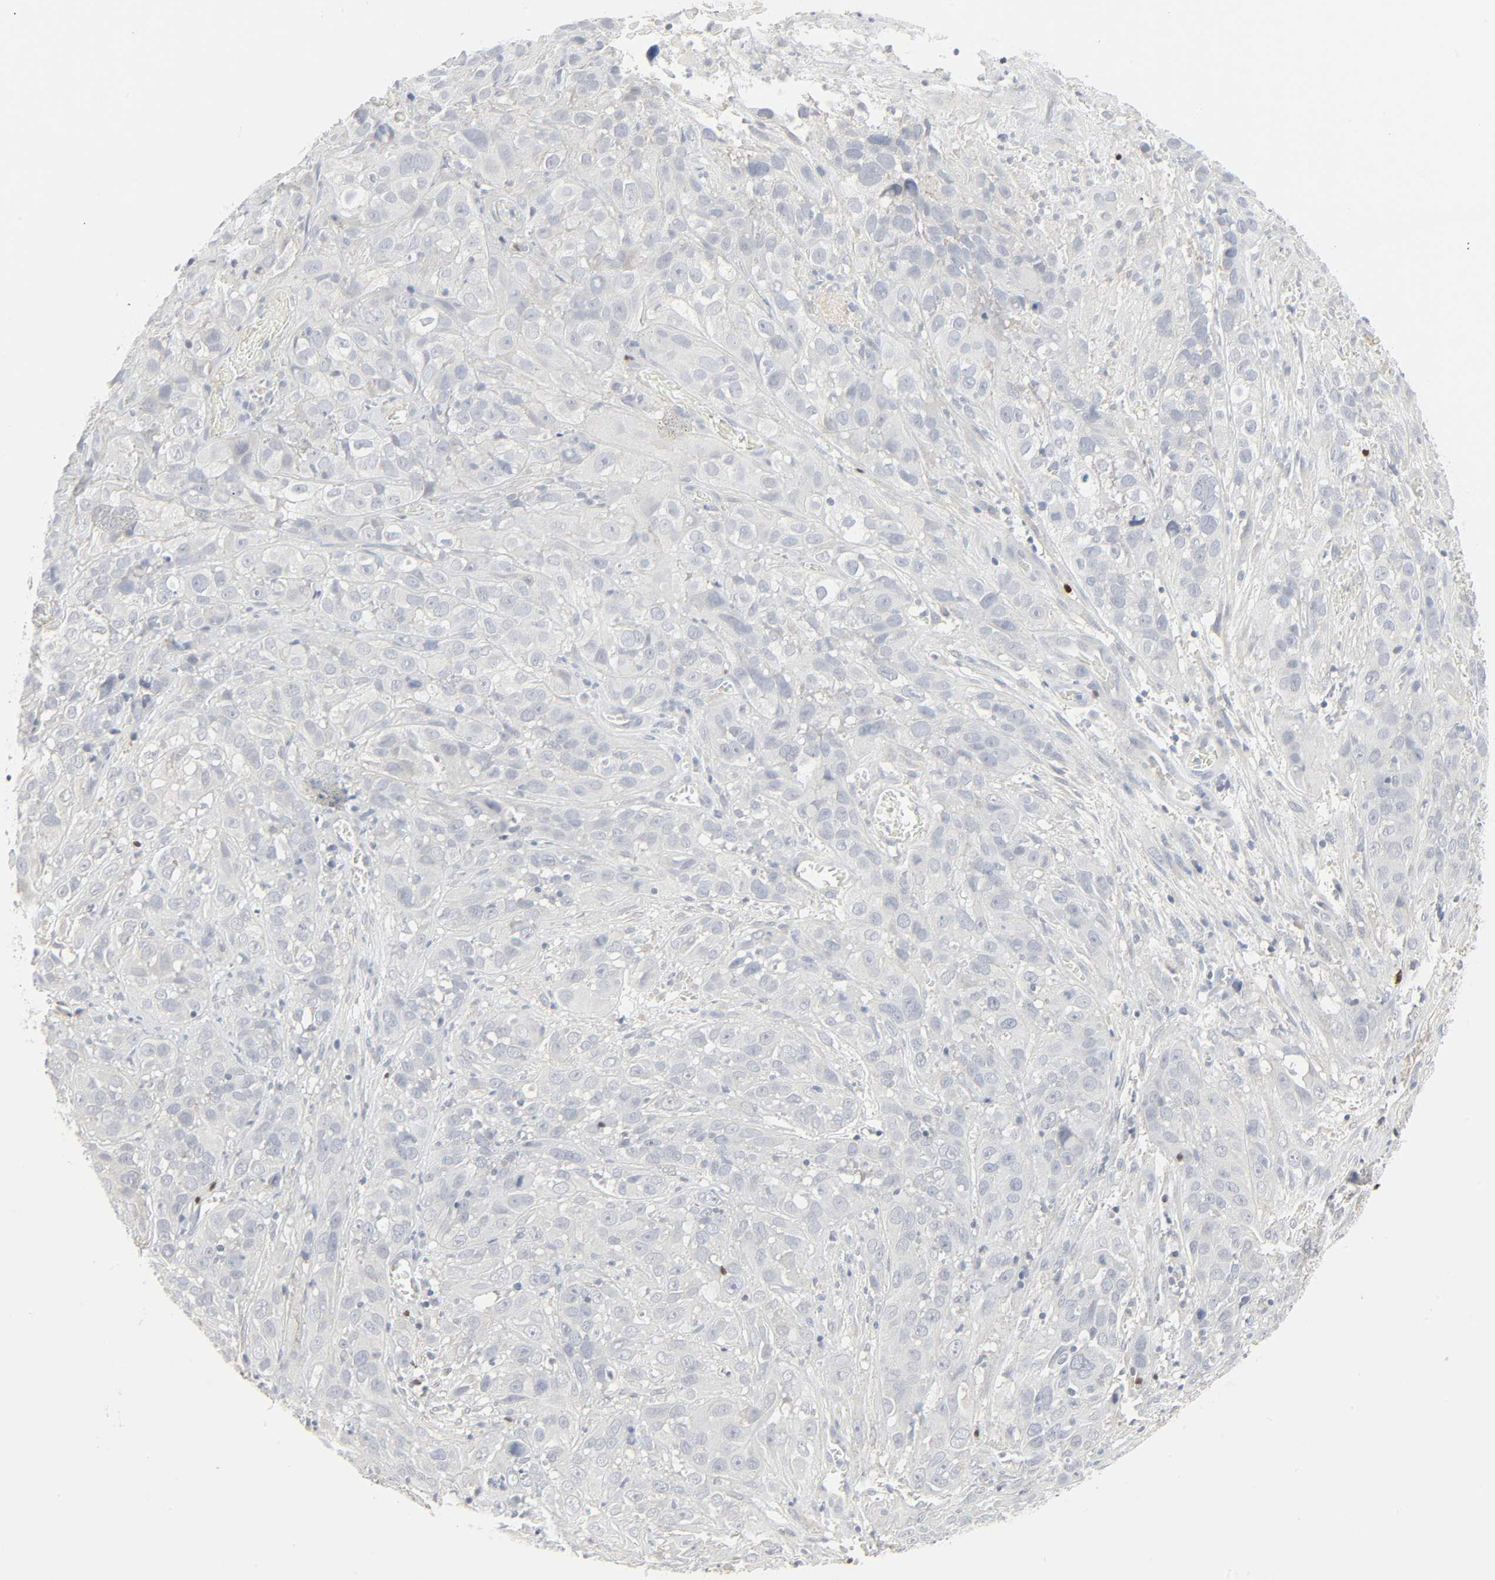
{"staining": {"intensity": "negative", "quantity": "none", "location": "none"}, "tissue": "cervical cancer", "cell_type": "Tumor cells", "image_type": "cancer", "snomed": [{"axis": "morphology", "description": "Squamous cell carcinoma, NOS"}, {"axis": "topography", "description": "Cervix"}], "caption": "This is an immunohistochemistry histopathology image of cervical cancer (squamous cell carcinoma). There is no positivity in tumor cells.", "gene": "ZBTB16", "patient": {"sex": "female", "age": 32}}